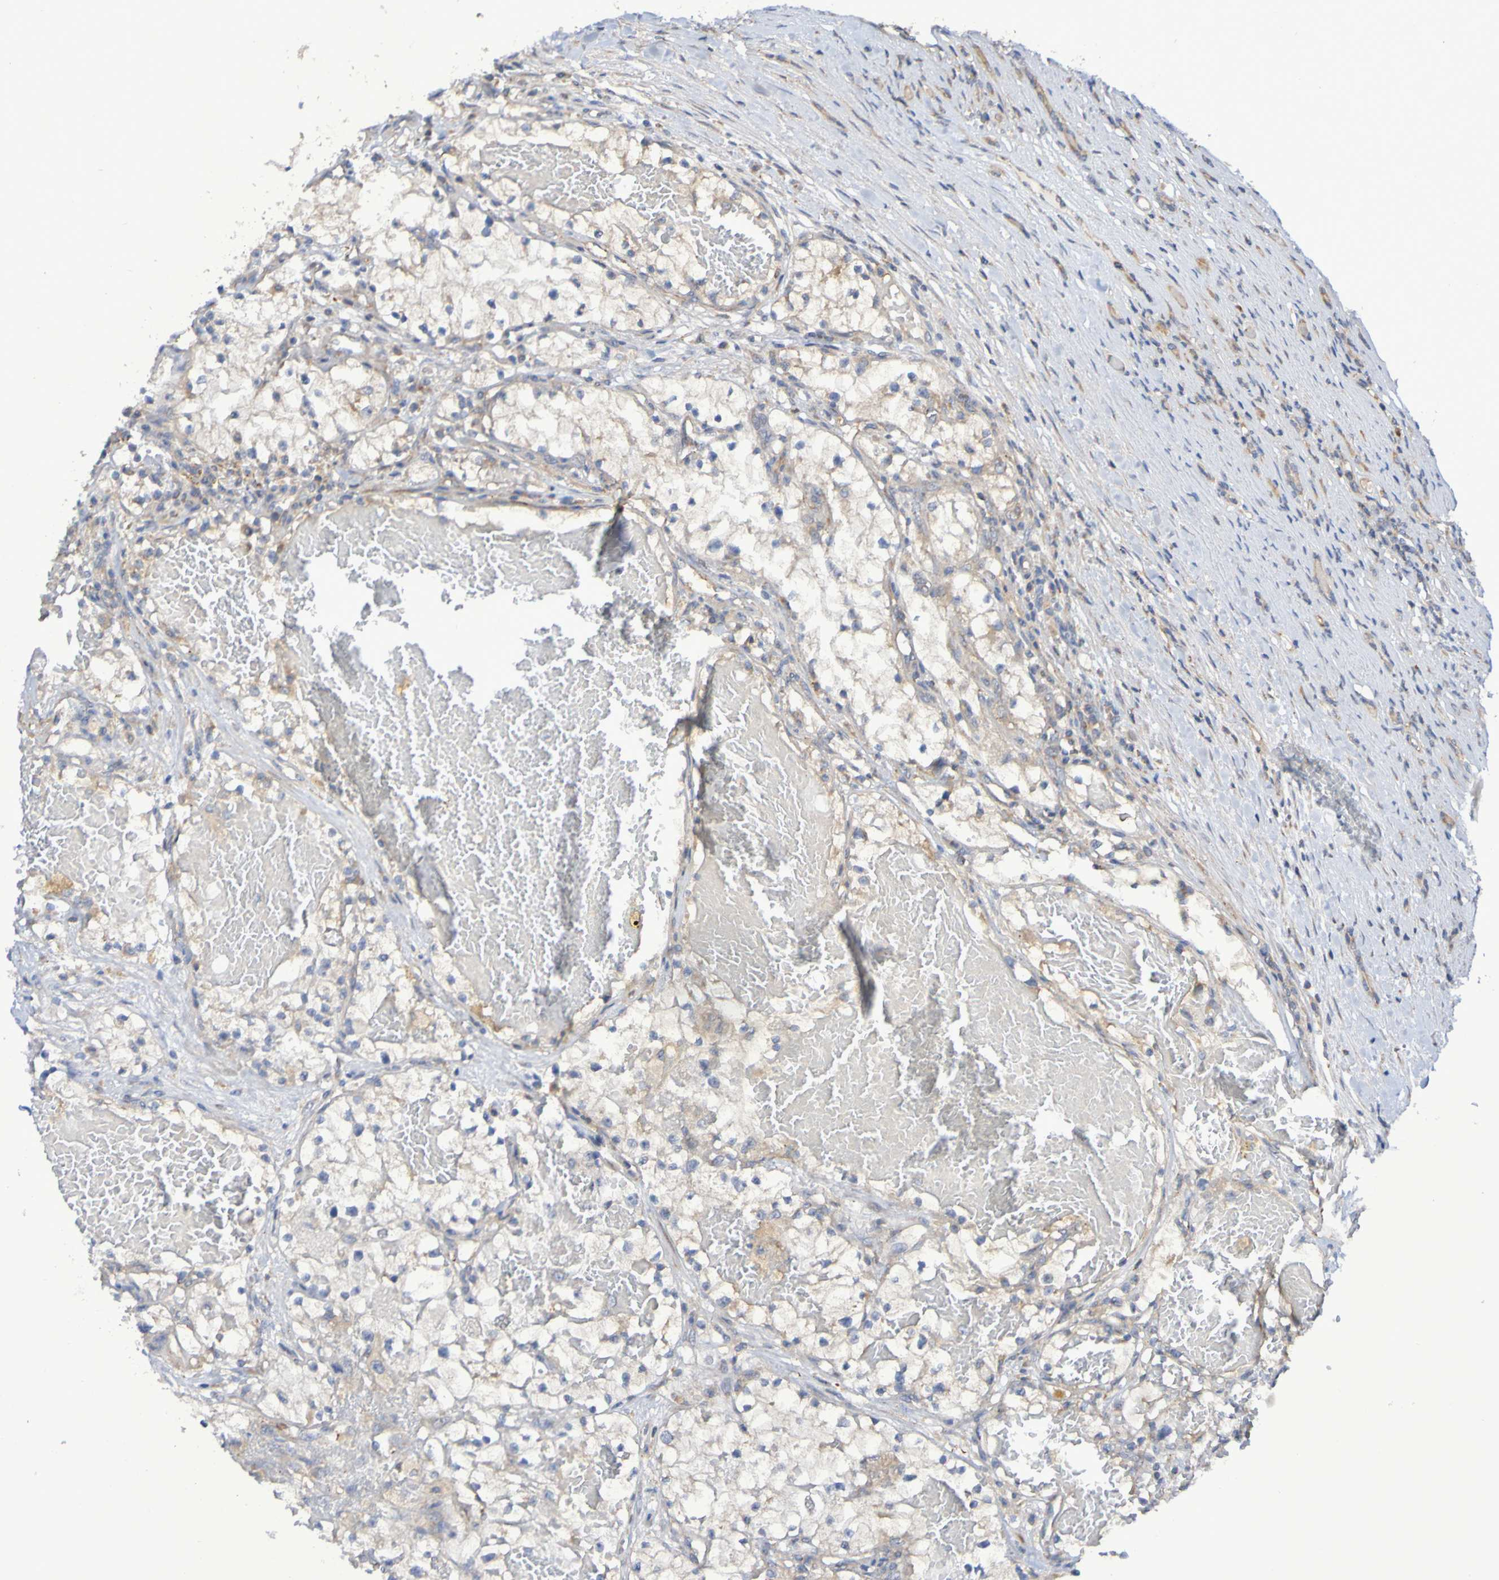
{"staining": {"intensity": "weak", "quantity": "<25%", "location": "cytoplasmic/membranous"}, "tissue": "renal cancer", "cell_type": "Tumor cells", "image_type": "cancer", "snomed": [{"axis": "morphology", "description": "Adenocarcinoma, NOS"}, {"axis": "topography", "description": "Kidney"}], "caption": "Adenocarcinoma (renal) was stained to show a protein in brown. There is no significant positivity in tumor cells.", "gene": "LMBRD2", "patient": {"sex": "male", "age": 68}}